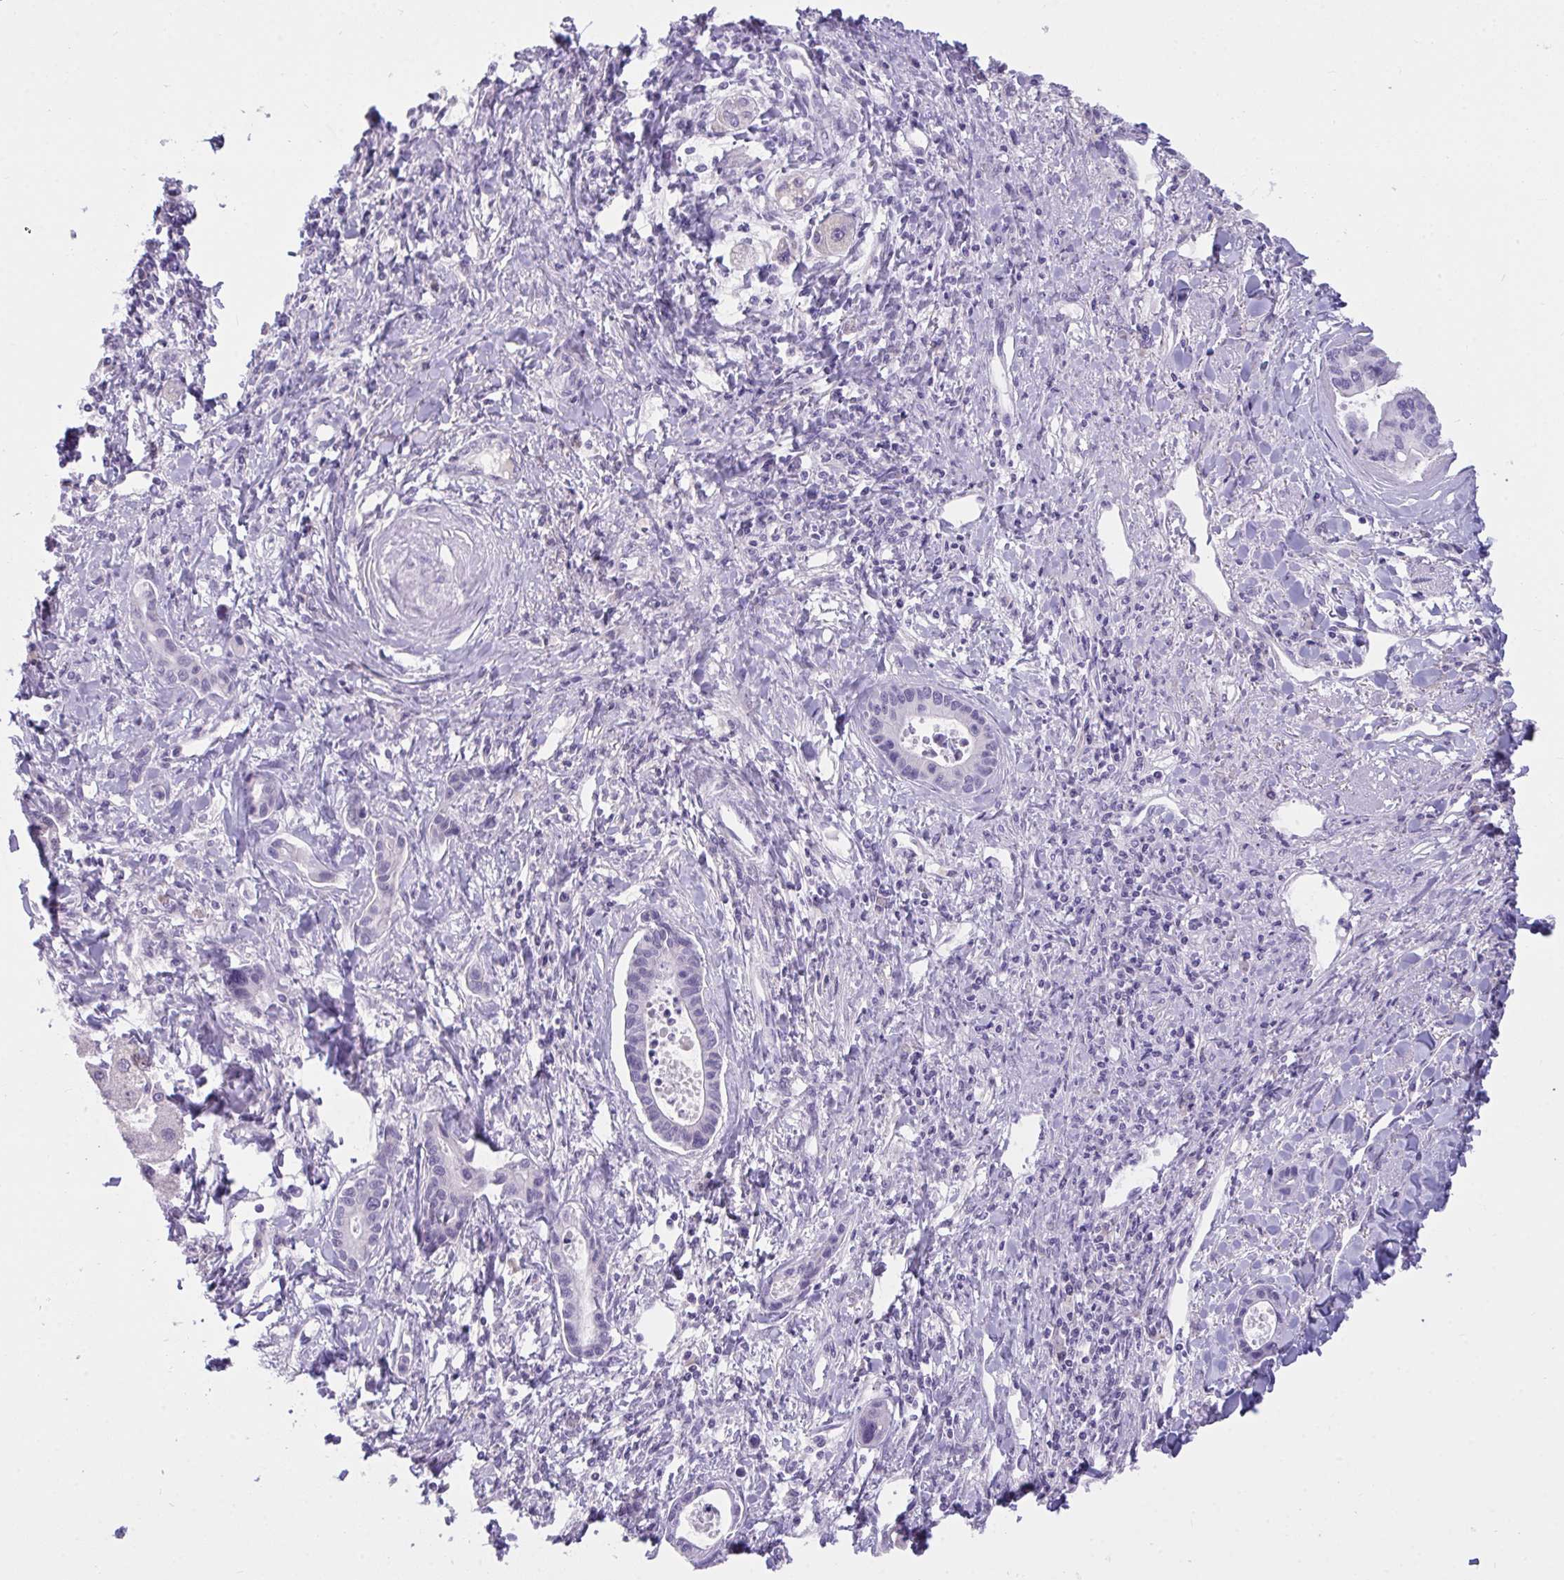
{"staining": {"intensity": "negative", "quantity": "none", "location": "none"}, "tissue": "liver cancer", "cell_type": "Tumor cells", "image_type": "cancer", "snomed": [{"axis": "morphology", "description": "Cholangiocarcinoma"}, {"axis": "topography", "description": "Liver"}], "caption": "High power microscopy photomicrograph of an immunohistochemistry (IHC) histopathology image of liver cancer (cholangiocarcinoma), revealing no significant staining in tumor cells.", "gene": "SEMA6B", "patient": {"sex": "male", "age": 66}}